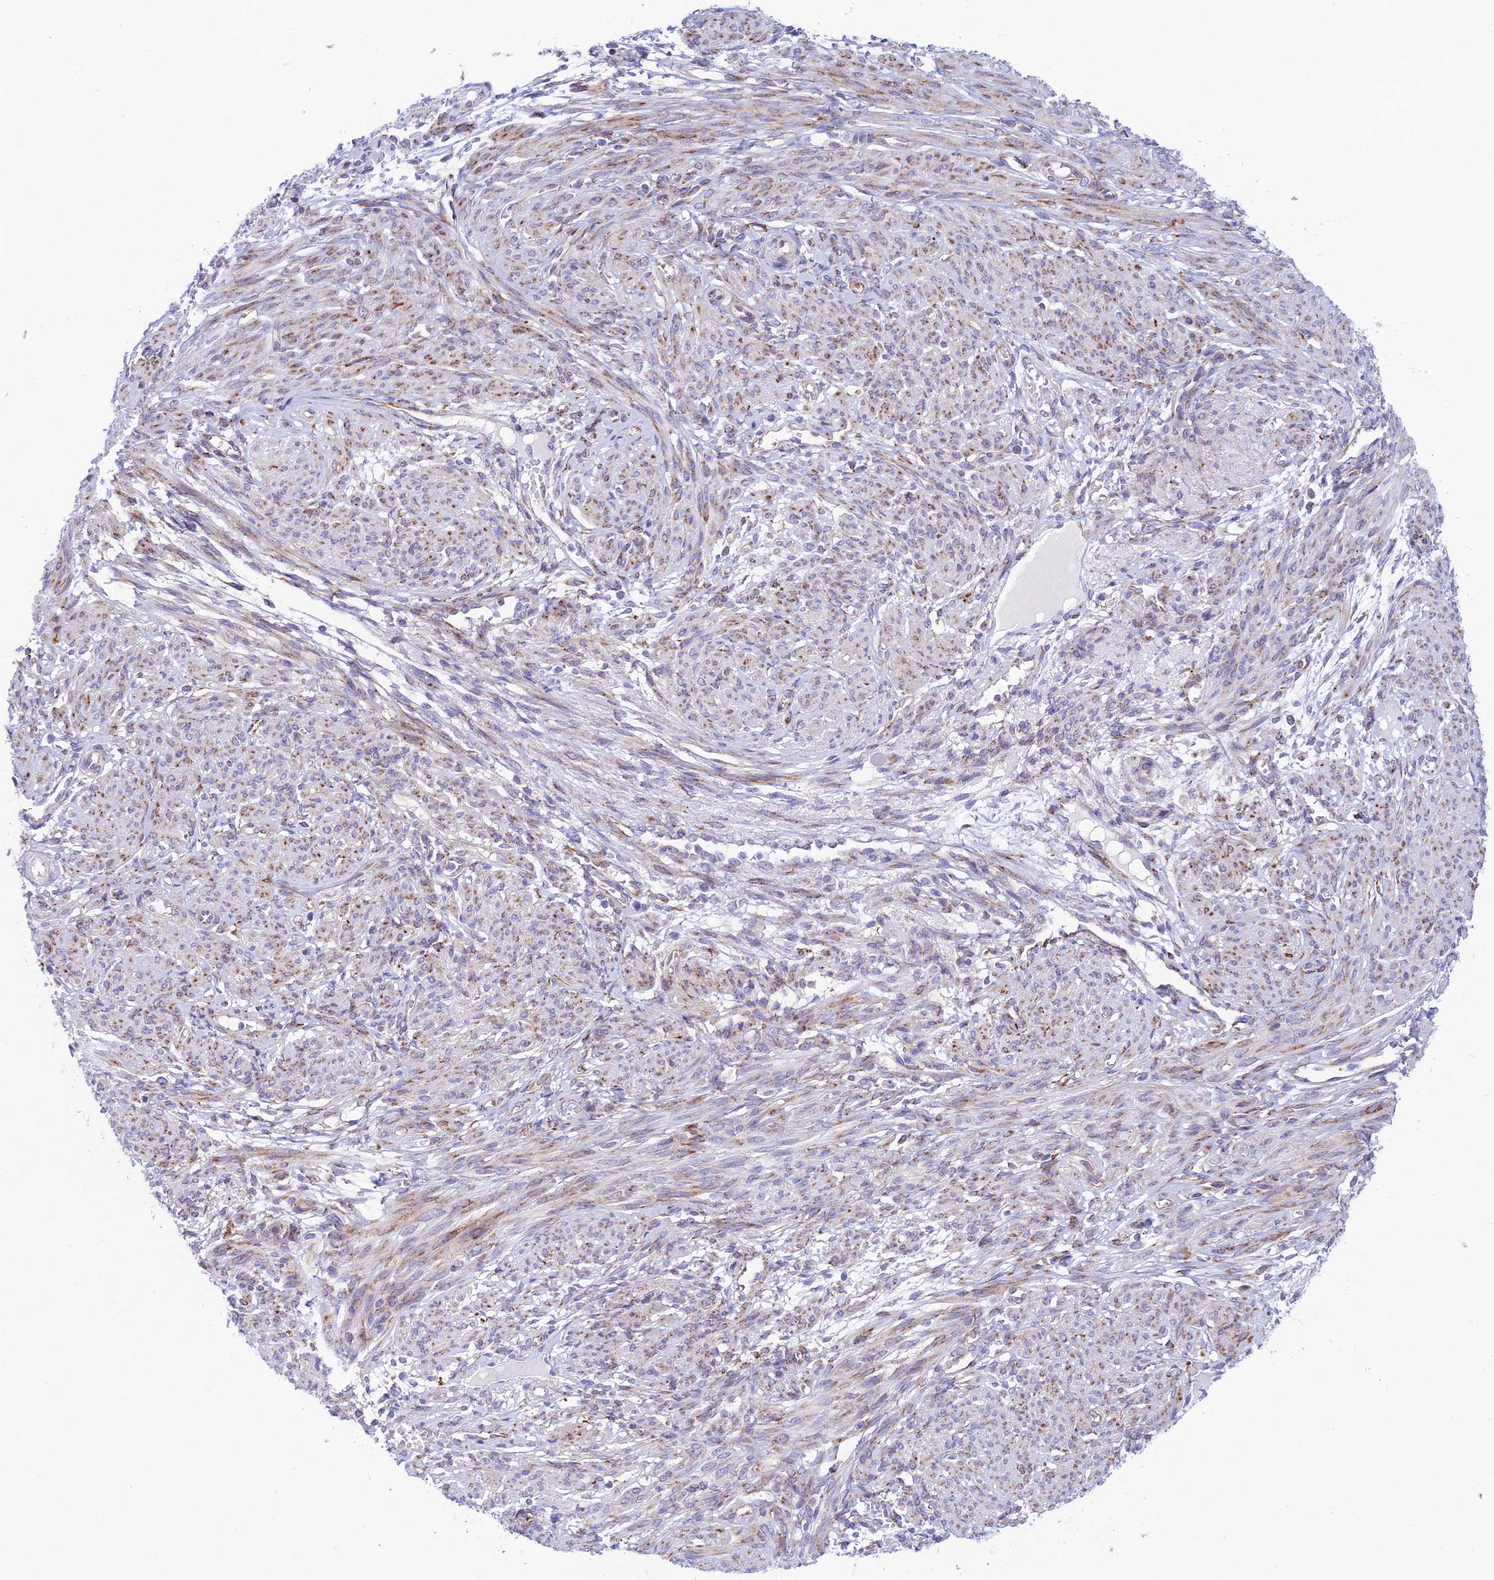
{"staining": {"intensity": "weak", "quantity": "<25%", "location": "cytoplasmic/membranous"}, "tissue": "smooth muscle", "cell_type": "Smooth muscle cells", "image_type": "normal", "snomed": [{"axis": "morphology", "description": "Normal tissue, NOS"}, {"axis": "topography", "description": "Smooth muscle"}], "caption": "This is an IHC histopathology image of unremarkable human smooth muscle. There is no staining in smooth muscle cells.", "gene": "TUBGCP6", "patient": {"sex": "female", "age": 39}}